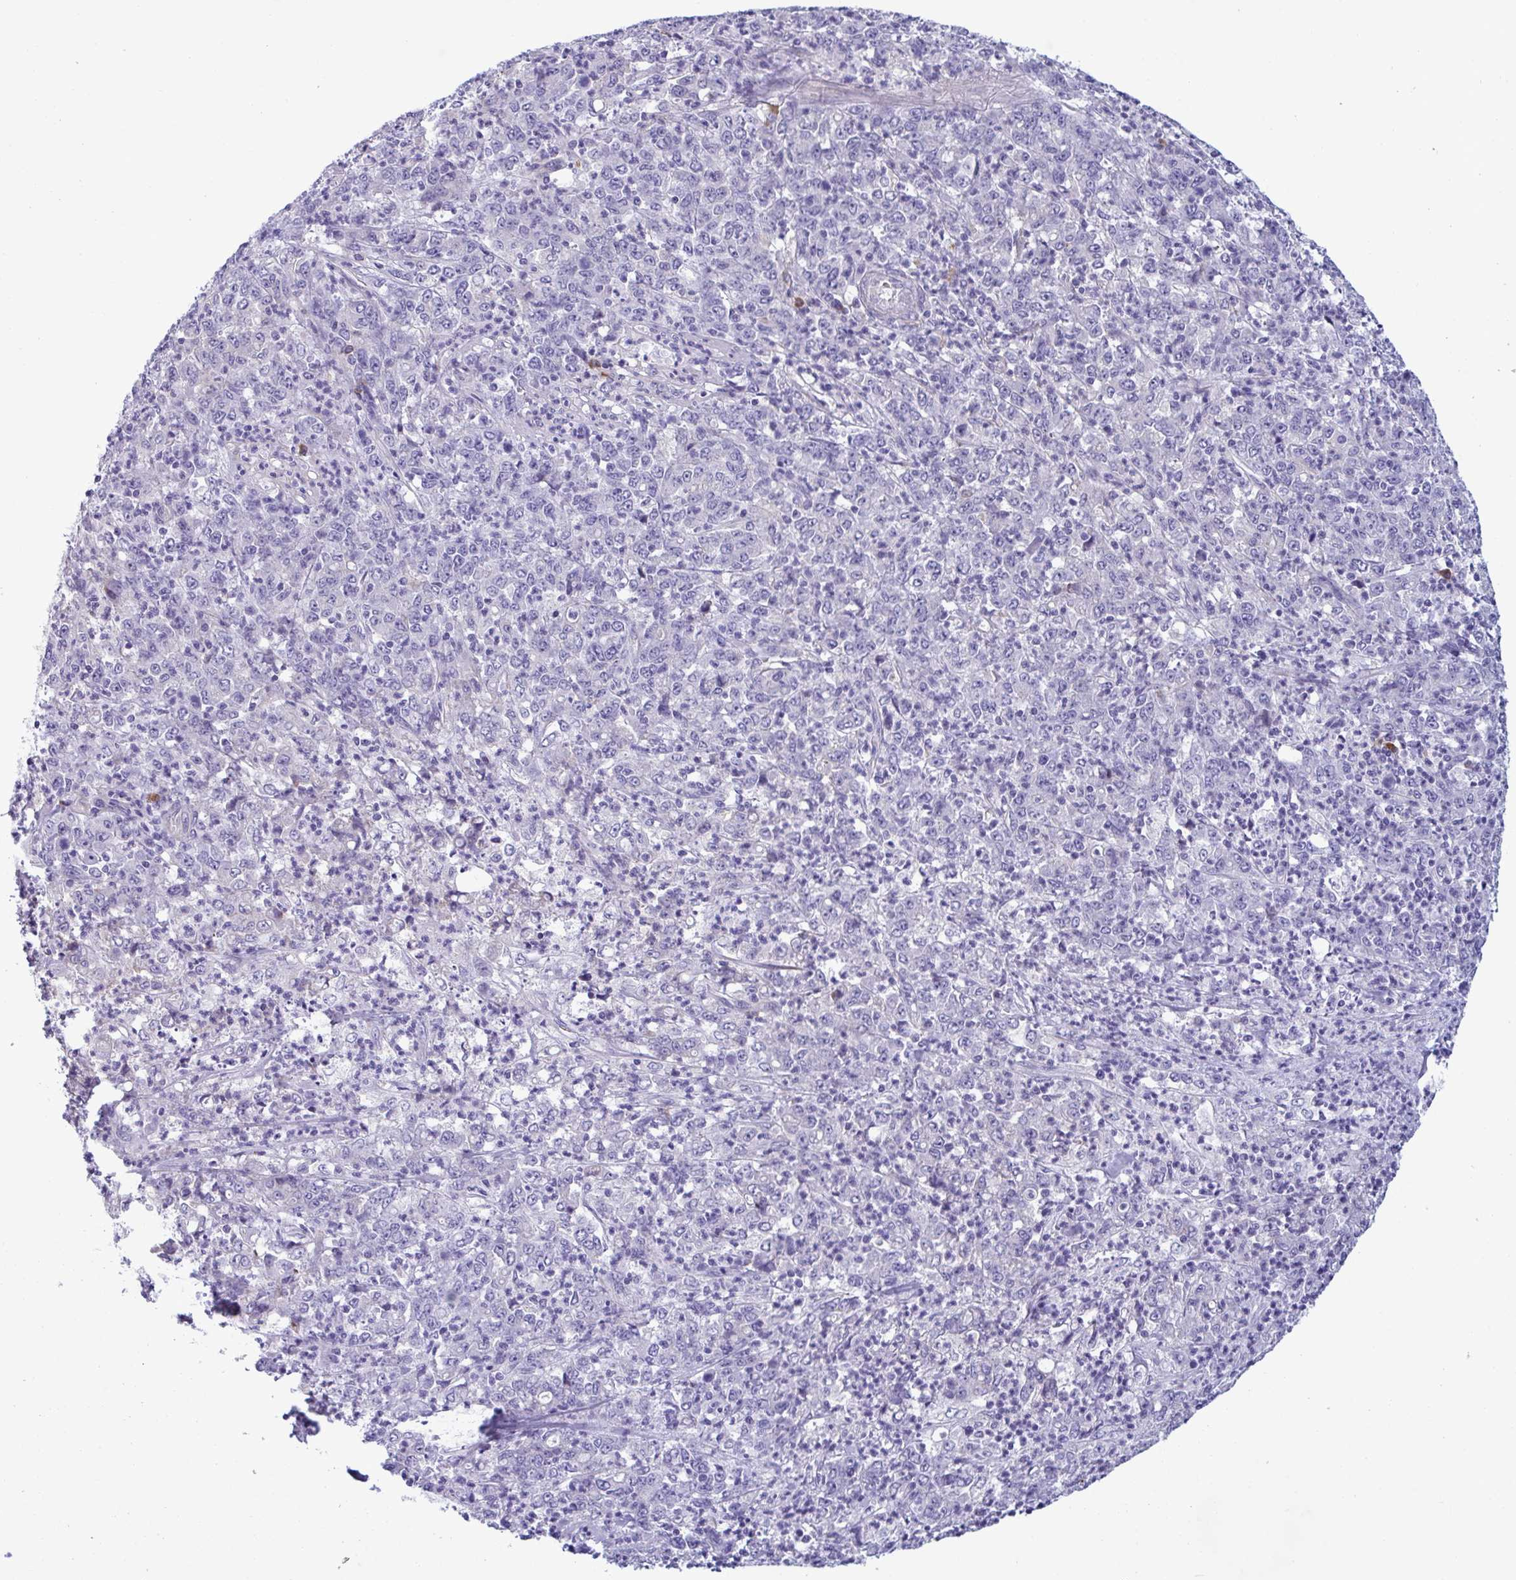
{"staining": {"intensity": "negative", "quantity": "none", "location": "none"}, "tissue": "stomach cancer", "cell_type": "Tumor cells", "image_type": "cancer", "snomed": [{"axis": "morphology", "description": "Adenocarcinoma, NOS"}, {"axis": "topography", "description": "Stomach, lower"}], "caption": "Immunohistochemistry of stomach adenocarcinoma exhibits no expression in tumor cells. (DAB immunohistochemistry, high magnification).", "gene": "MS4A14", "patient": {"sex": "female", "age": 71}}